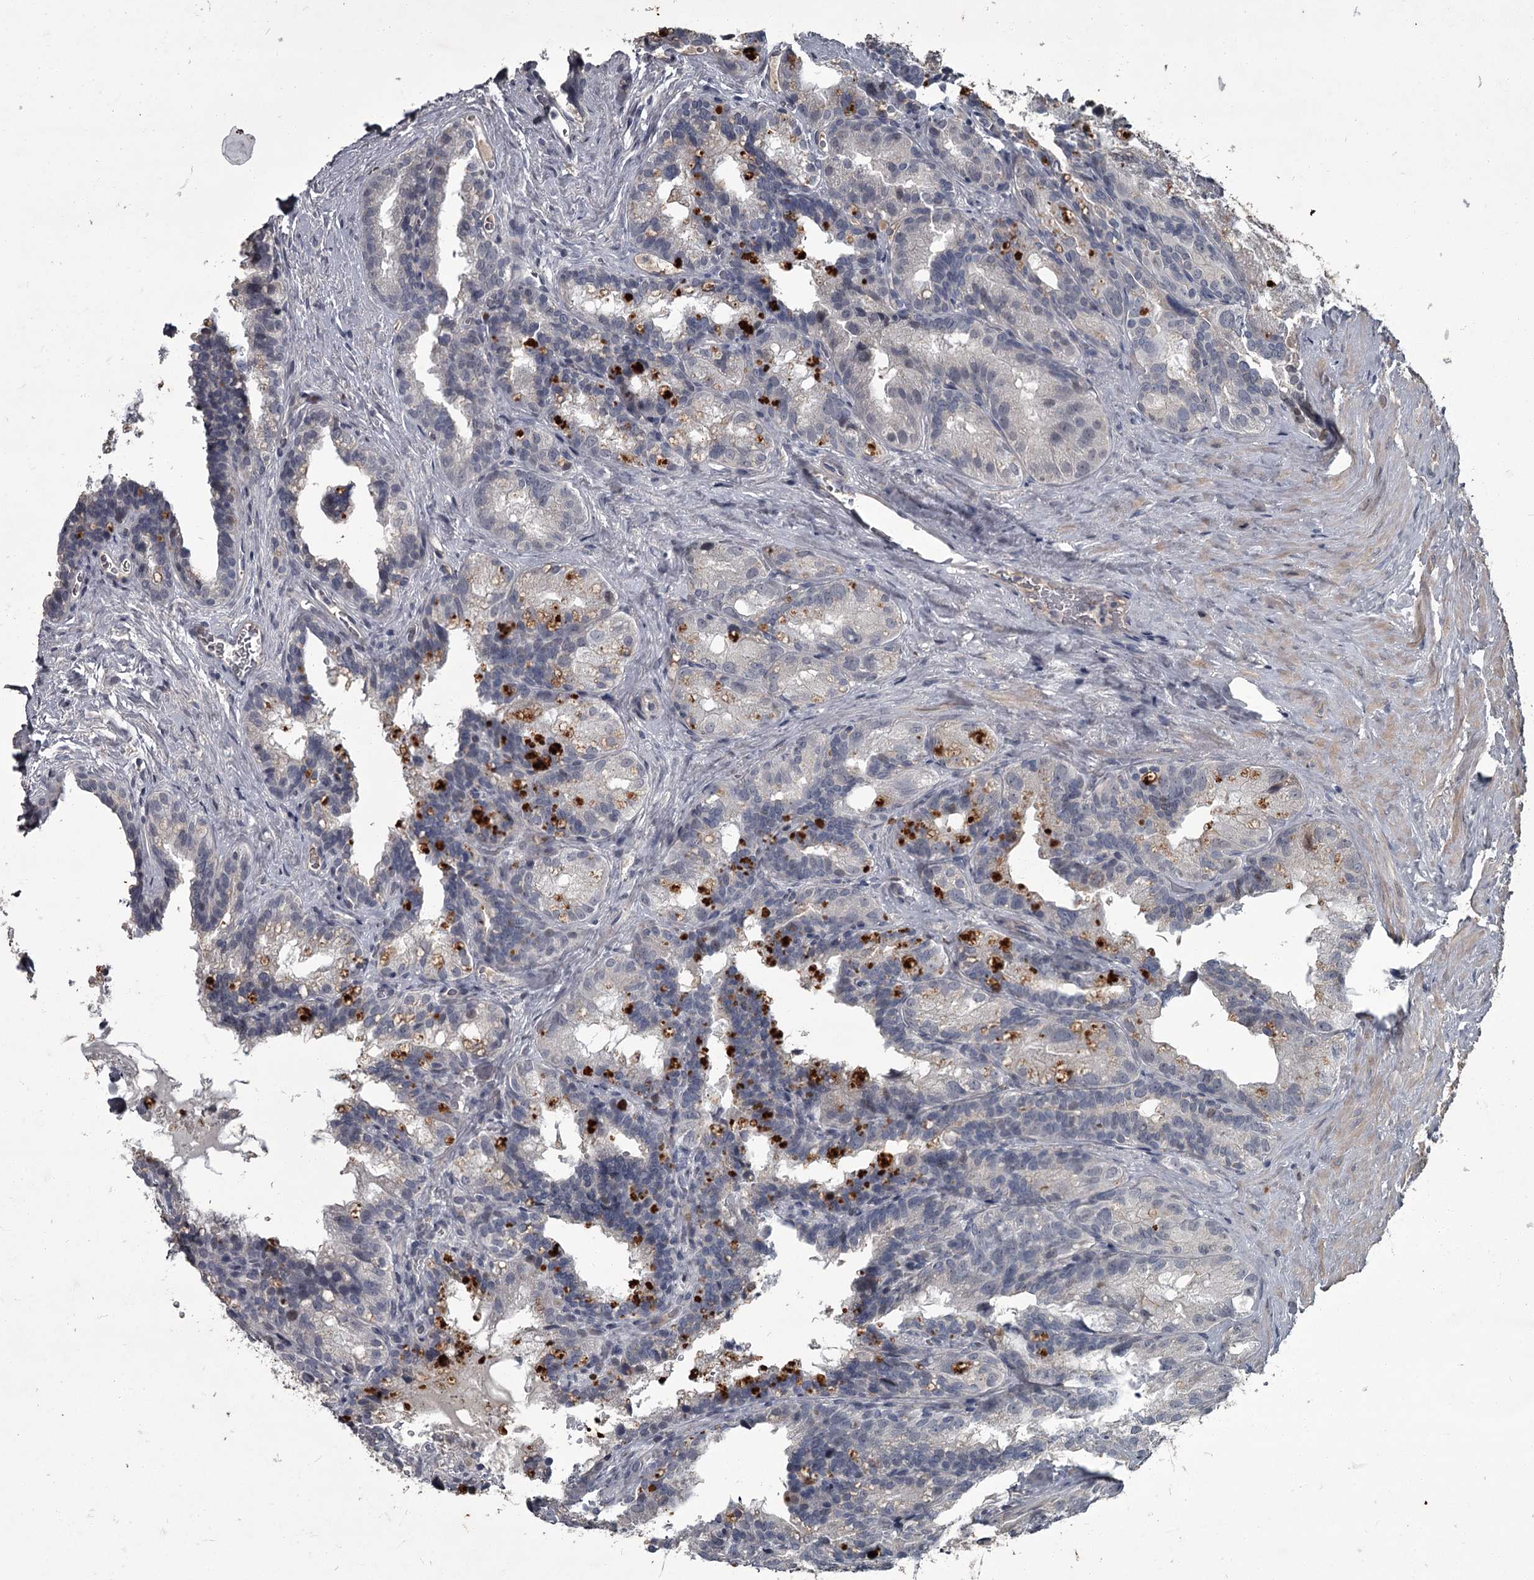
{"staining": {"intensity": "negative", "quantity": "none", "location": "none"}, "tissue": "seminal vesicle", "cell_type": "Glandular cells", "image_type": "normal", "snomed": [{"axis": "morphology", "description": "Normal tissue, NOS"}, {"axis": "topography", "description": "Seminal veicle"}], "caption": "The histopathology image displays no staining of glandular cells in benign seminal vesicle.", "gene": "FLVCR2", "patient": {"sex": "male", "age": 60}}